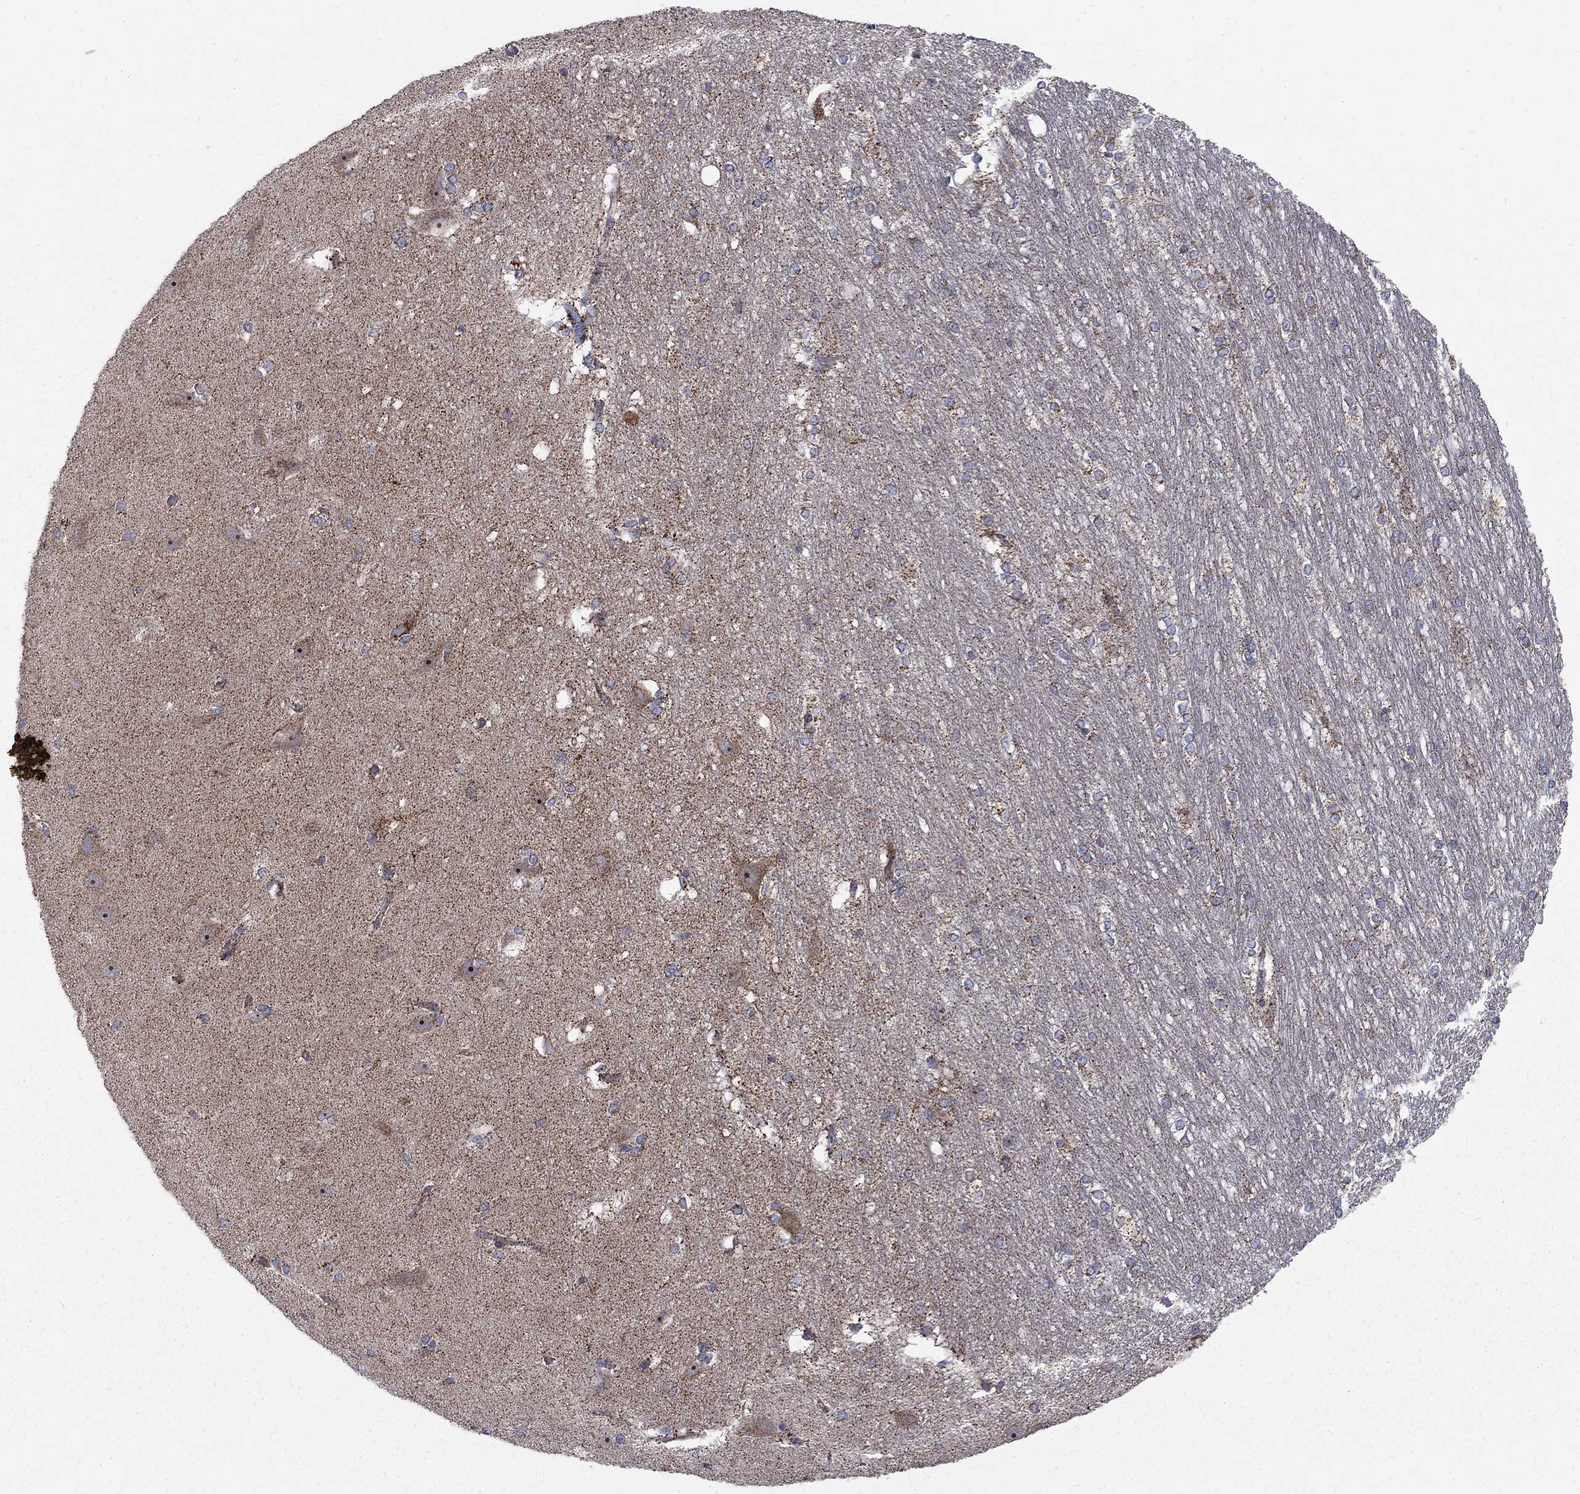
{"staining": {"intensity": "moderate", "quantity": "<25%", "location": "cytoplasmic/membranous"}, "tissue": "hippocampus", "cell_type": "Glial cells", "image_type": "normal", "snomed": [{"axis": "morphology", "description": "Normal tissue, NOS"}, {"axis": "topography", "description": "Cerebral cortex"}, {"axis": "topography", "description": "Hippocampus"}], "caption": "IHC of benign human hippocampus displays low levels of moderate cytoplasmic/membranous expression in about <25% of glial cells. The staining was performed using DAB, with brown indicating positive protein expression. Nuclei are stained blue with hematoxylin.", "gene": "ALDH1B1", "patient": {"sex": "female", "age": 19}}